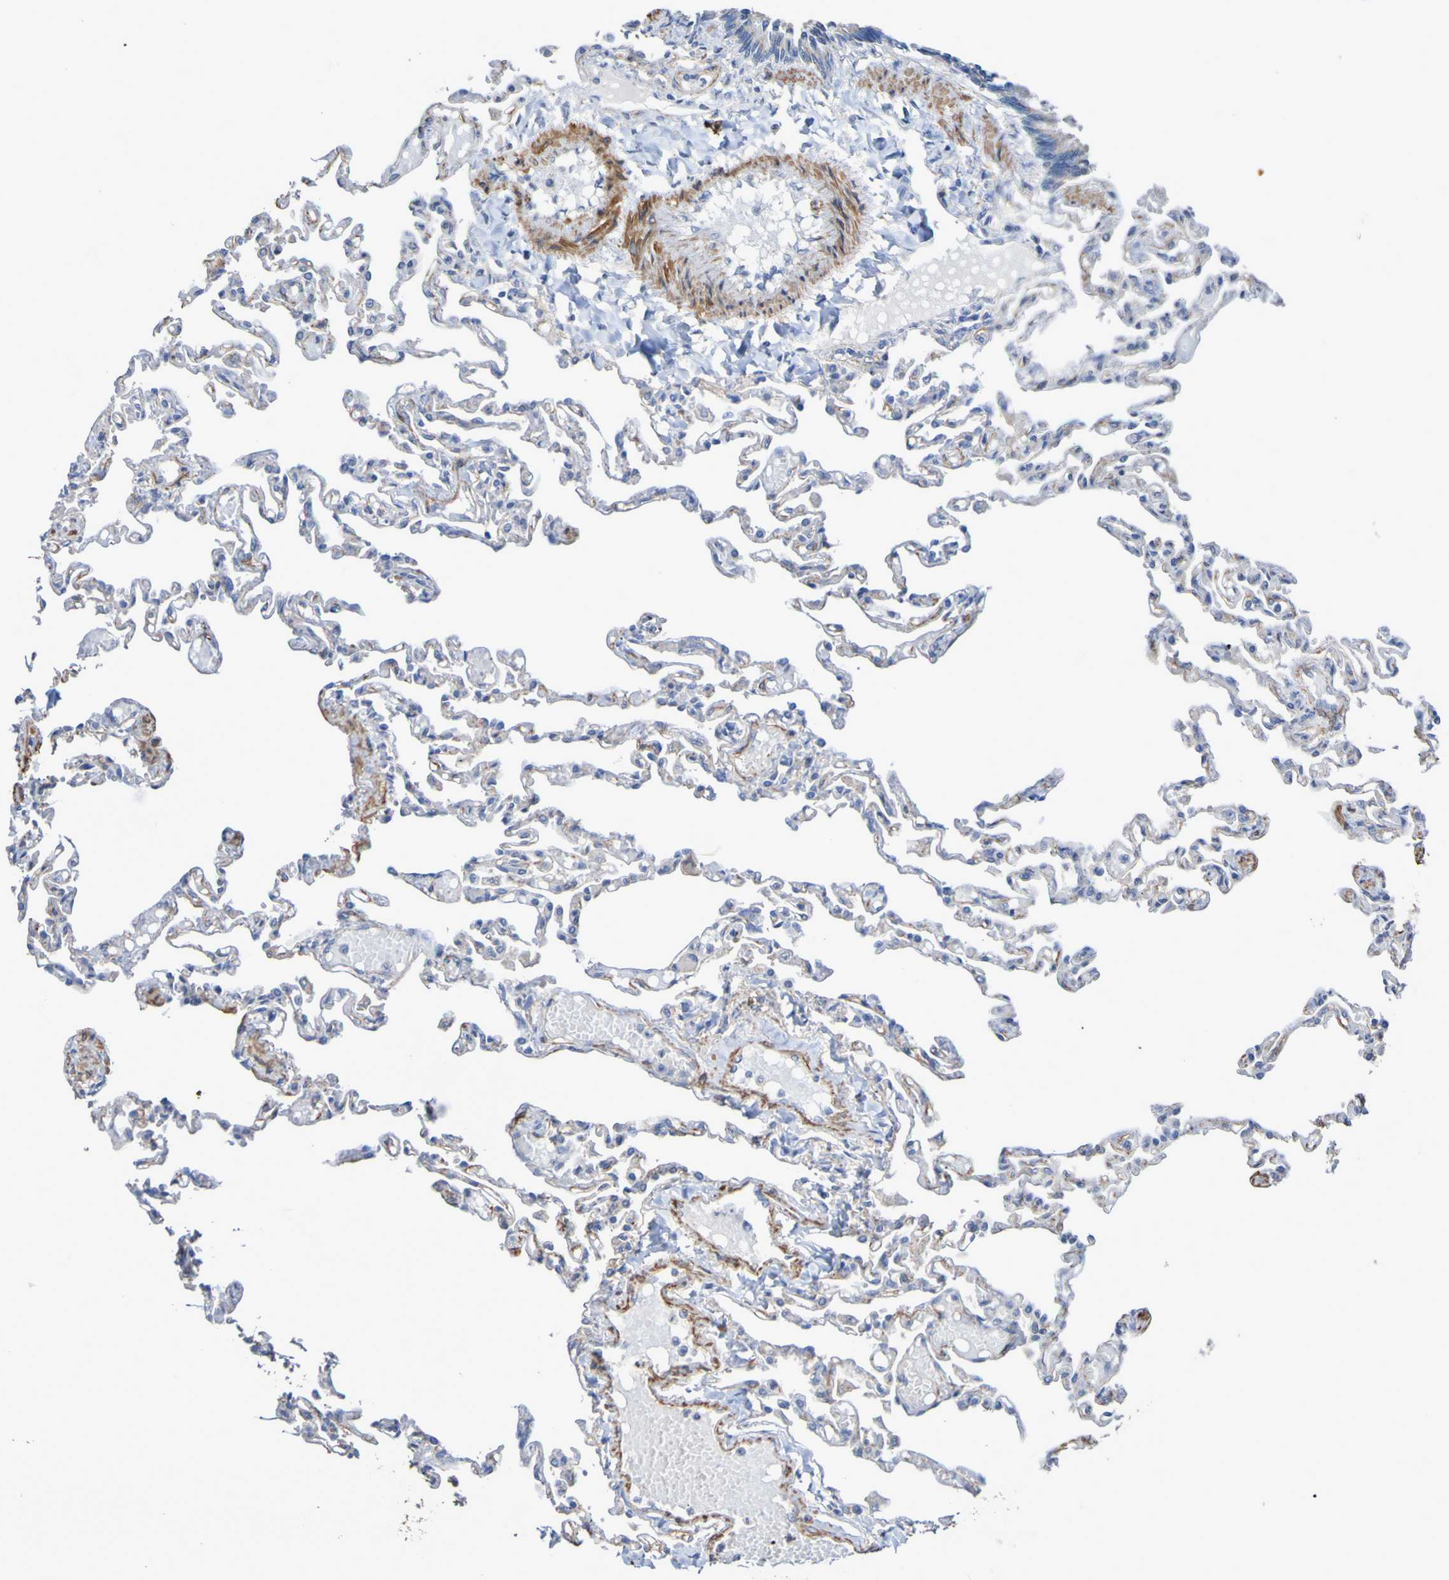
{"staining": {"intensity": "weak", "quantity": ">75%", "location": "cytoplasmic/membranous"}, "tissue": "lung", "cell_type": "Alveolar cells", "image_type": "normal", "snomed": [{"axis": "morphology", "description": "Normal tissue, NOS"}, {"axis": "topography", "description": "Lung"}], "caption": "A histopathology image showing weak cytoplasmic/membranous positivity in approximately >75% of alveolar cells in benign lung, as visualized by brown immunohistochemical staining.", "gene": "SRPRB", "patient": {"sex": "male", "age": 21}}